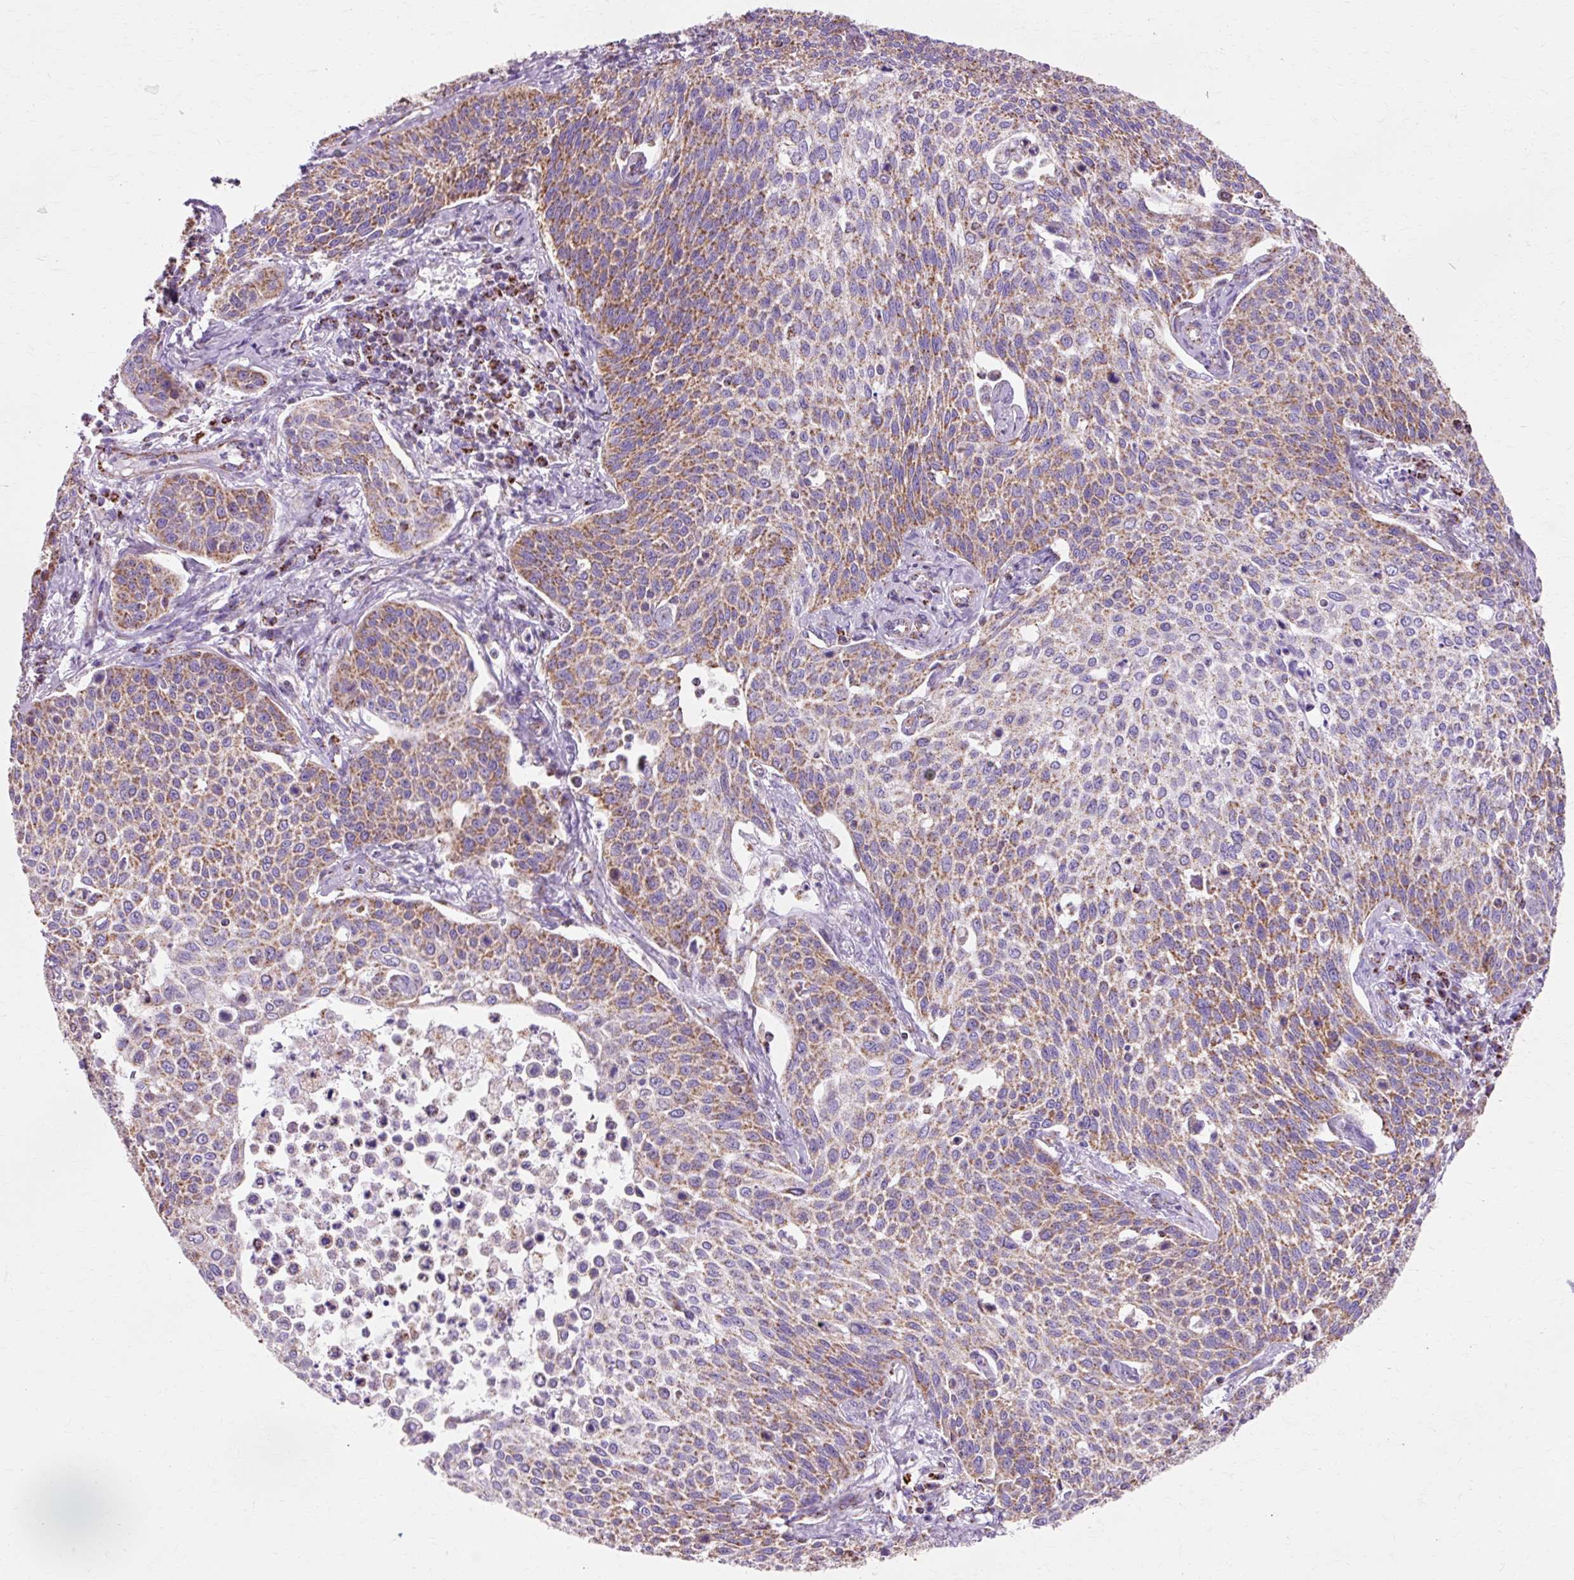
{"staining": {"intensity": "moderate", "quantity": ">75%", "location": "cytoplasmic/membranous"}, "tissue": "cervical cancer", "cell_type": "Tumor cells", "image_type": "cancer", "snomed": [{"axis": "morphology", "description": "Squamous cell carcinoma, NOS"}, {"axis": "topography", "description": "Cervix"}], "caption": "Cervical cancer tissue demonstrates moderate cytoplasmic/membranous positivity in approximately >75% of tumor cells, visualized by immunohistochemistry.", "gene": "ATP5PO", "patient": {"sex": "female", "age": 34}}